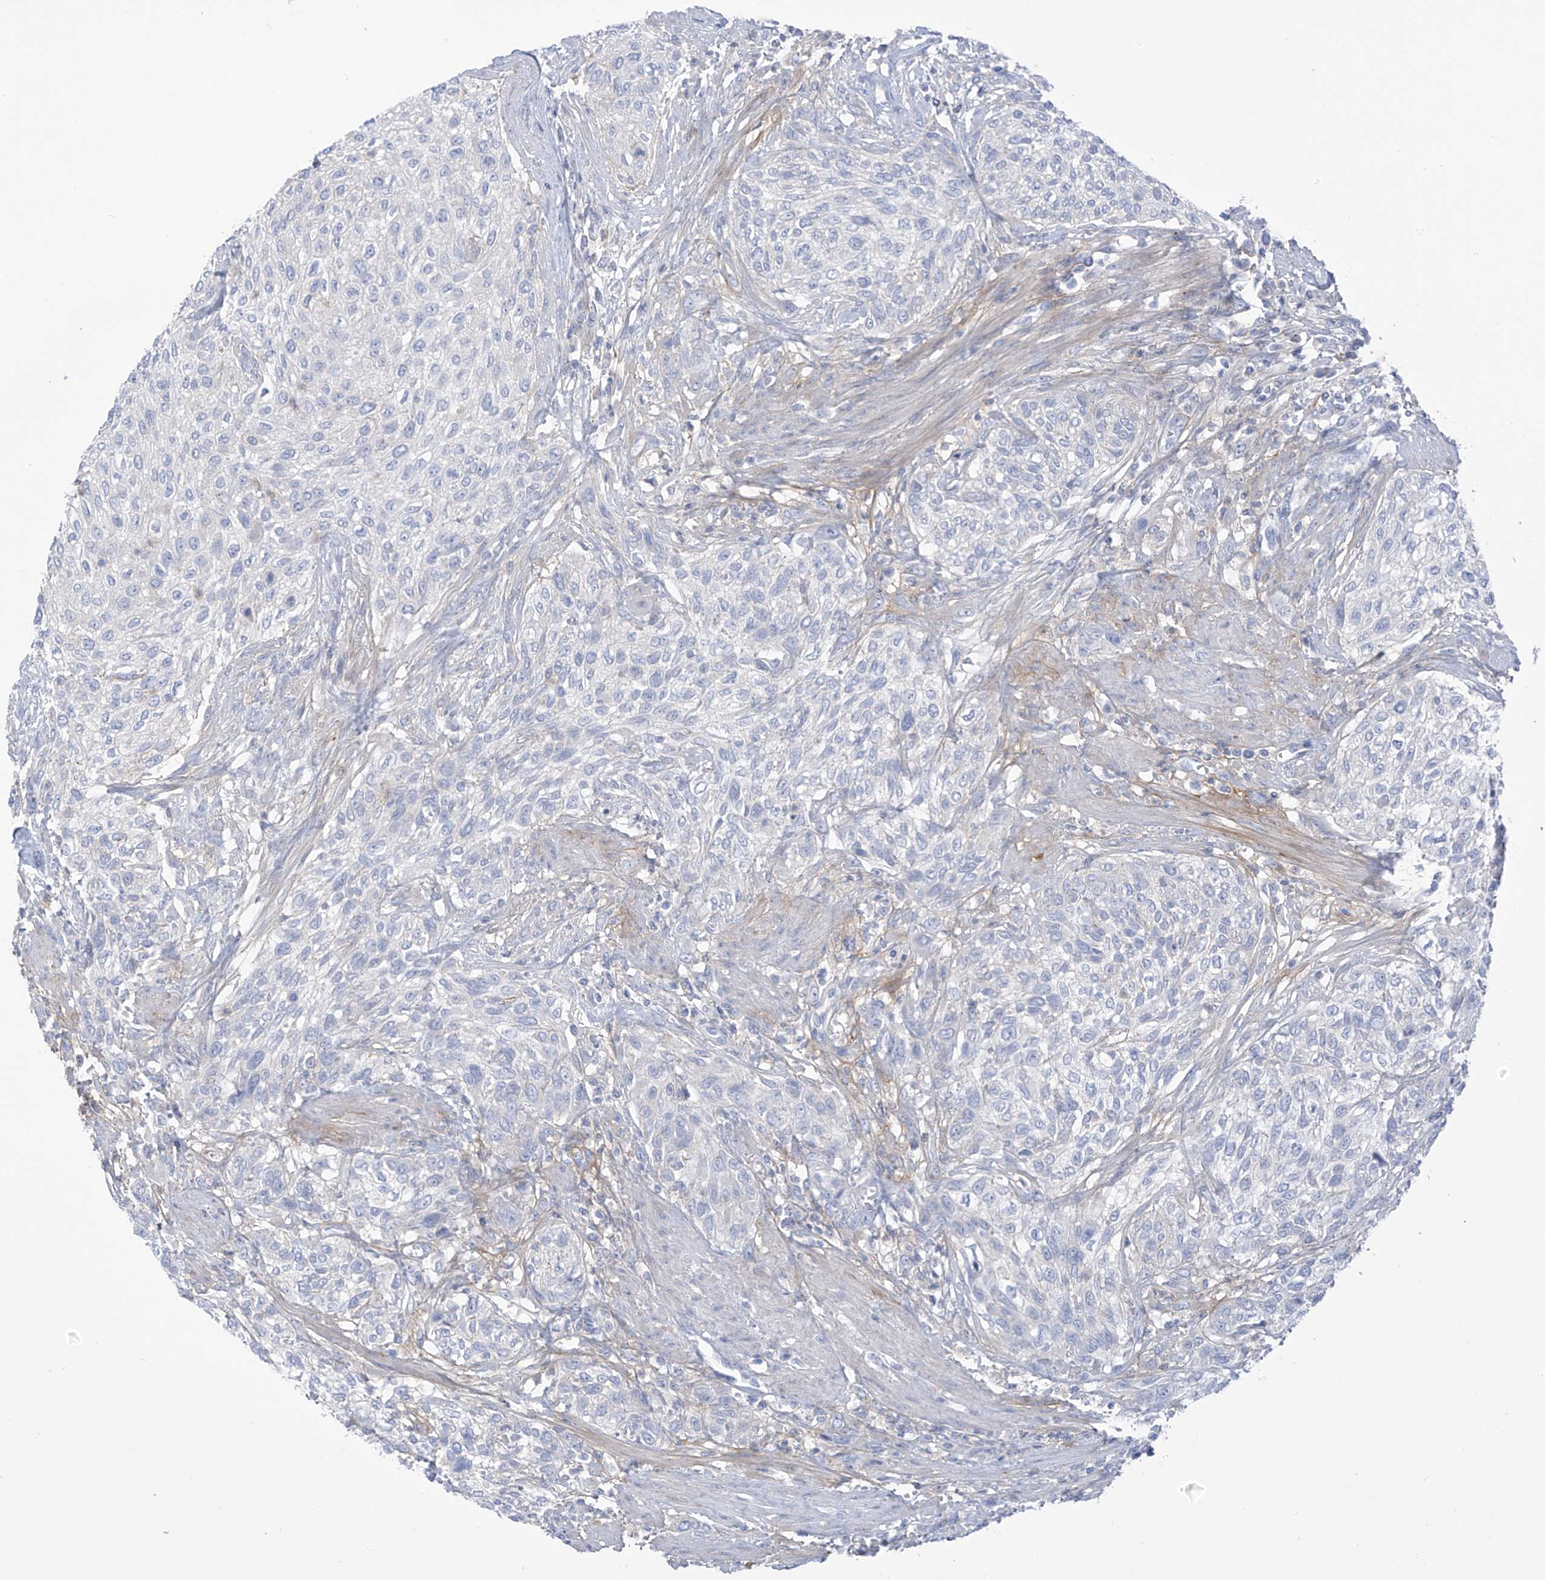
{"staining": {"intensity": "negative", "quantity": "none", "location": "none"}, "tissue": "urothelial cancer", "cell_type": "Tumor cells", "image_type": "cancer", "snomed": [{"axis": "morphology", "description": "Urothelial carcinoma, High grade"}, {"axis": "topography", "description": "Urinary bladder"}], "caption": "Urothelial carcinoma (high-grade) stained for a protein using immunohistochemistry (IHC) exhibits no staining tumor cells.", "gene": "FABP2", "patient": {"sex": "male", "age": 35}}